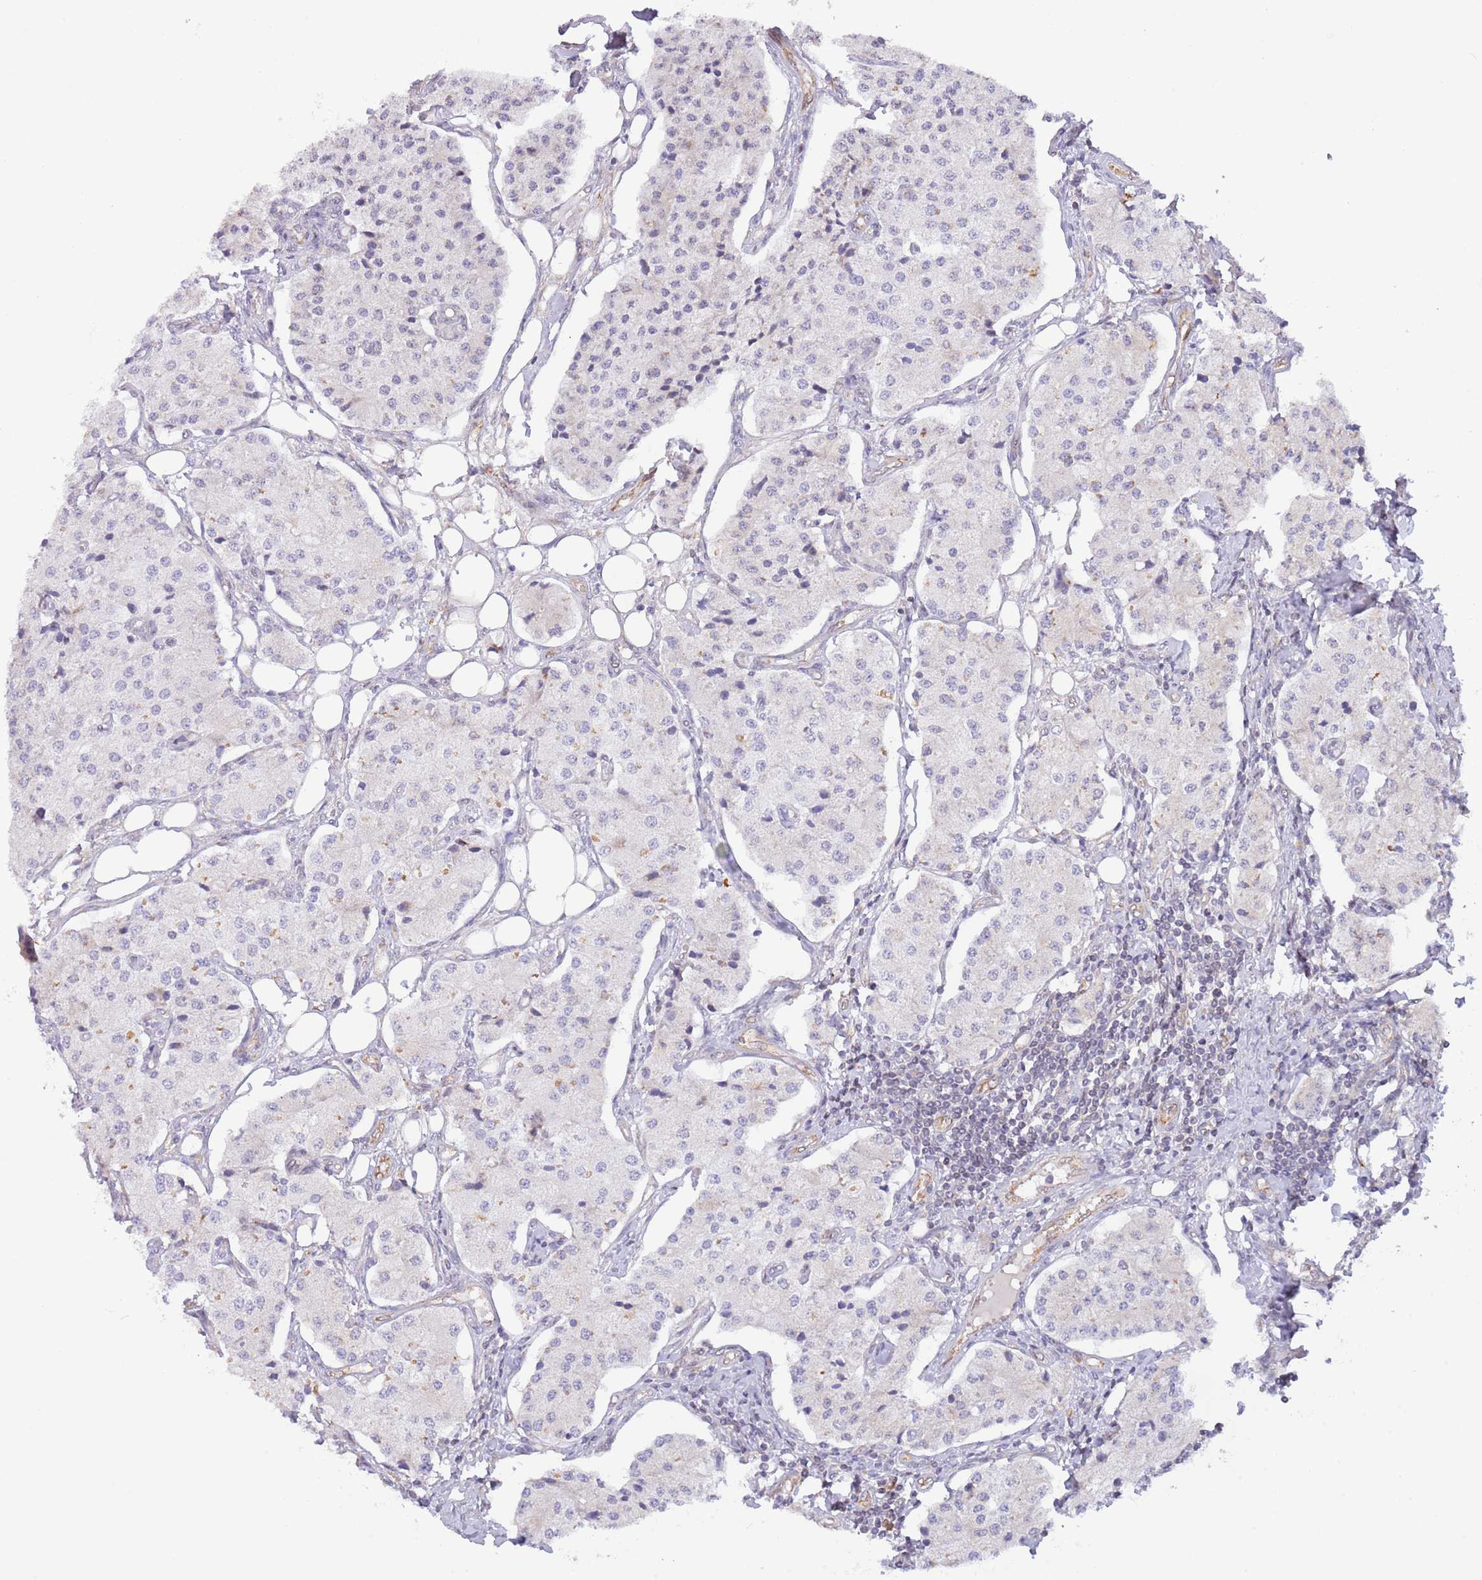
{"staining": {"intensity": "negative", "quantity": "none", "location": "none"}, "tissue": "carcinoid", "cell_type": "Tumor cells", "image_type": "cancer", "snomed": [{"axis": "morphology", "description": "Carcinoid, malignant, NOS"}, {"axis": "topography", "description": "Colon"}], "caption": "The image exhibits no staining of tumor cells in carcinoid.", "gene": "EBPL", "patient": {"sex": "female", "age": 52}}